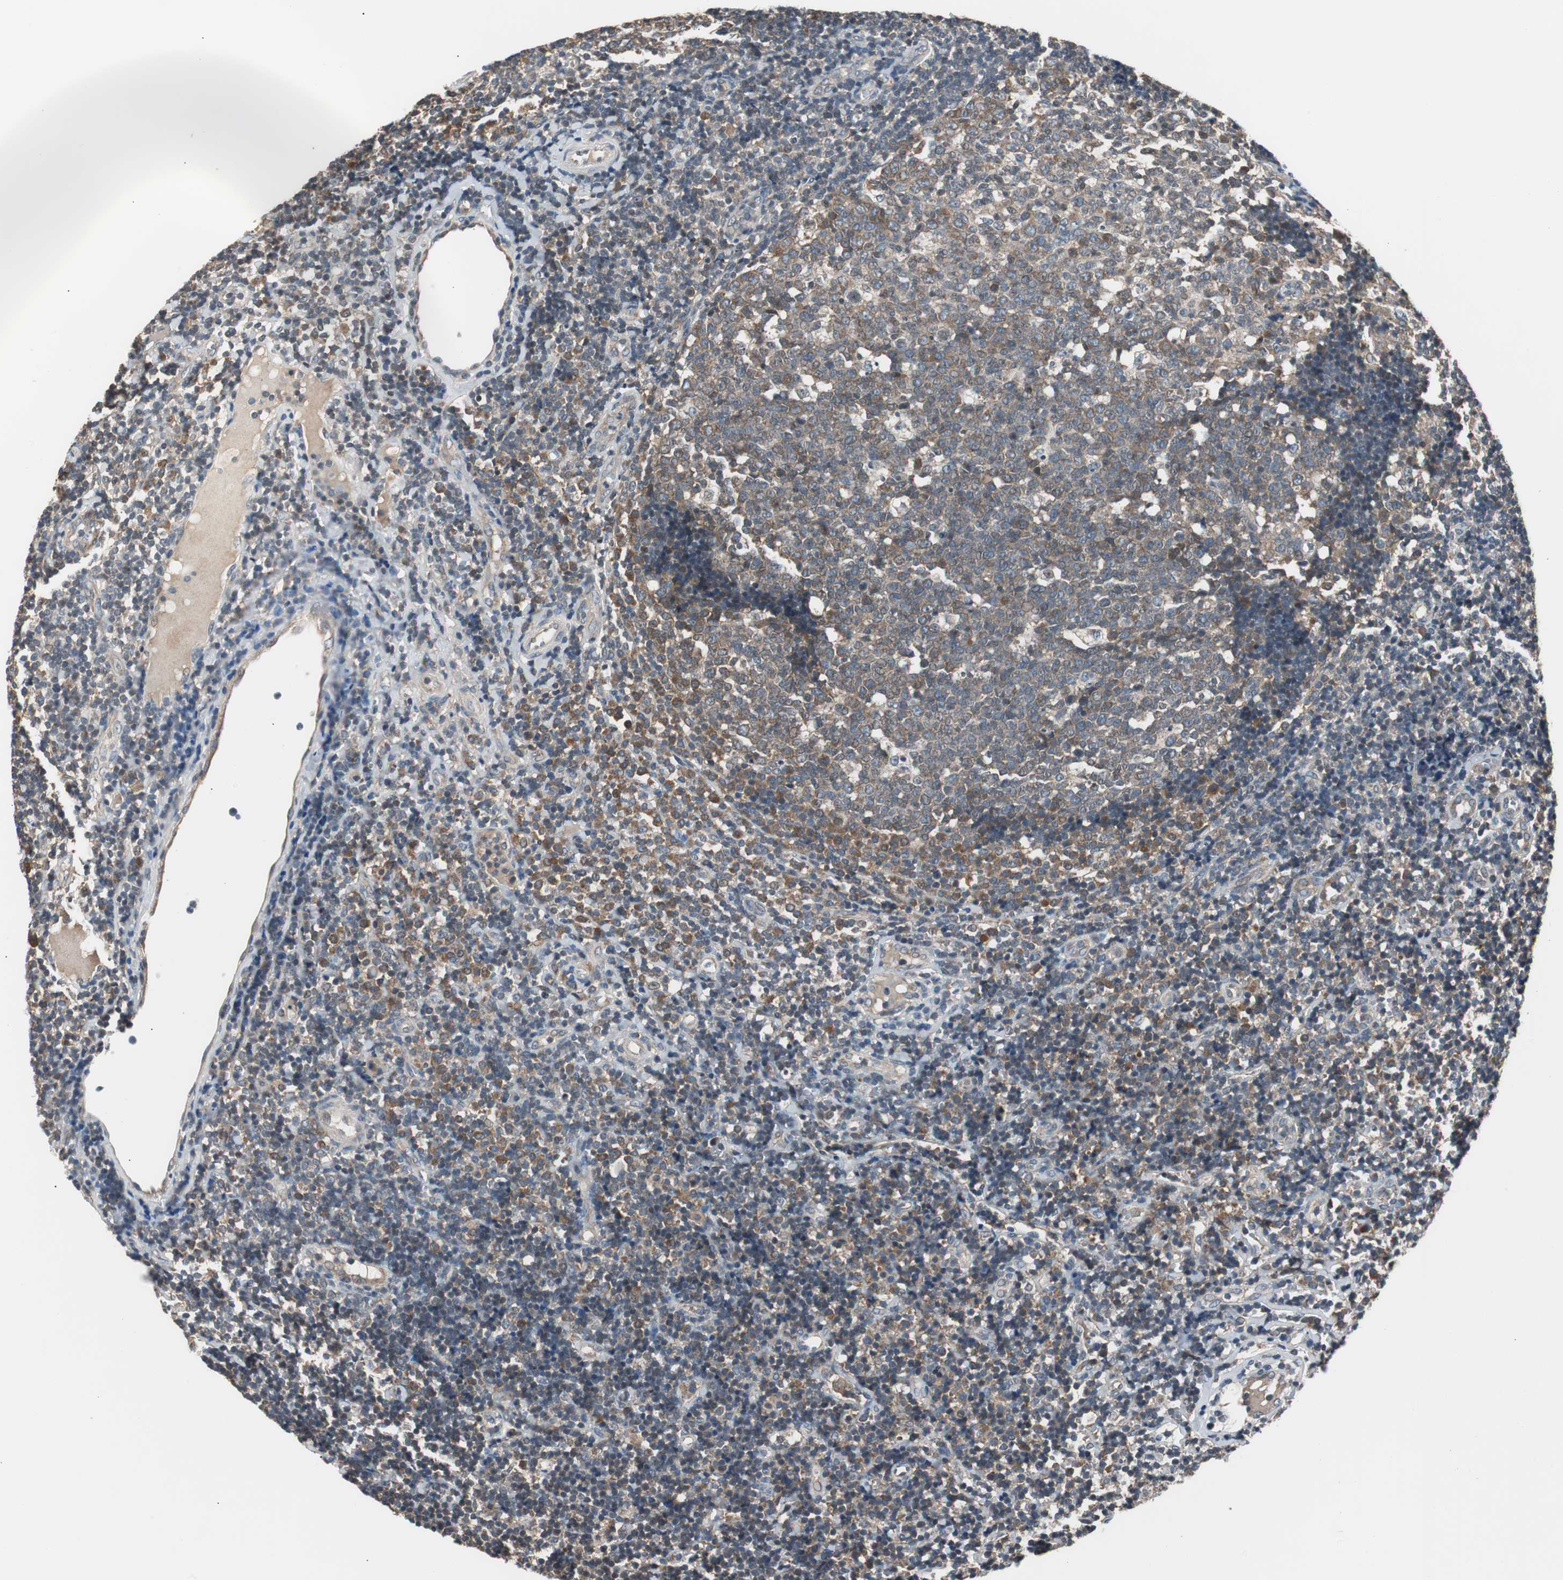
{"staining": {"intensity": "weak", "quantity": ">75%", "location": "cytoplasmic/membranous"}, "tissue": "tonsil", "cell_type": "Germinal center cells", "image_type": "normal", "snomed": [{"axis": "morphology", "description": "Normal tissue, NOS"}, {"axis": "topography", "description": "Tonsil"}], "caption": "An immunohistochemistry (IHC) photomicrograph of benign tissue is shown. Protein staining in brown shows weak cytoplasmic/membranous positivity in tonsil within germinal center cells.", "gene": "ZMPSTE24", "patient": {"sex": "female", "age": 40}}